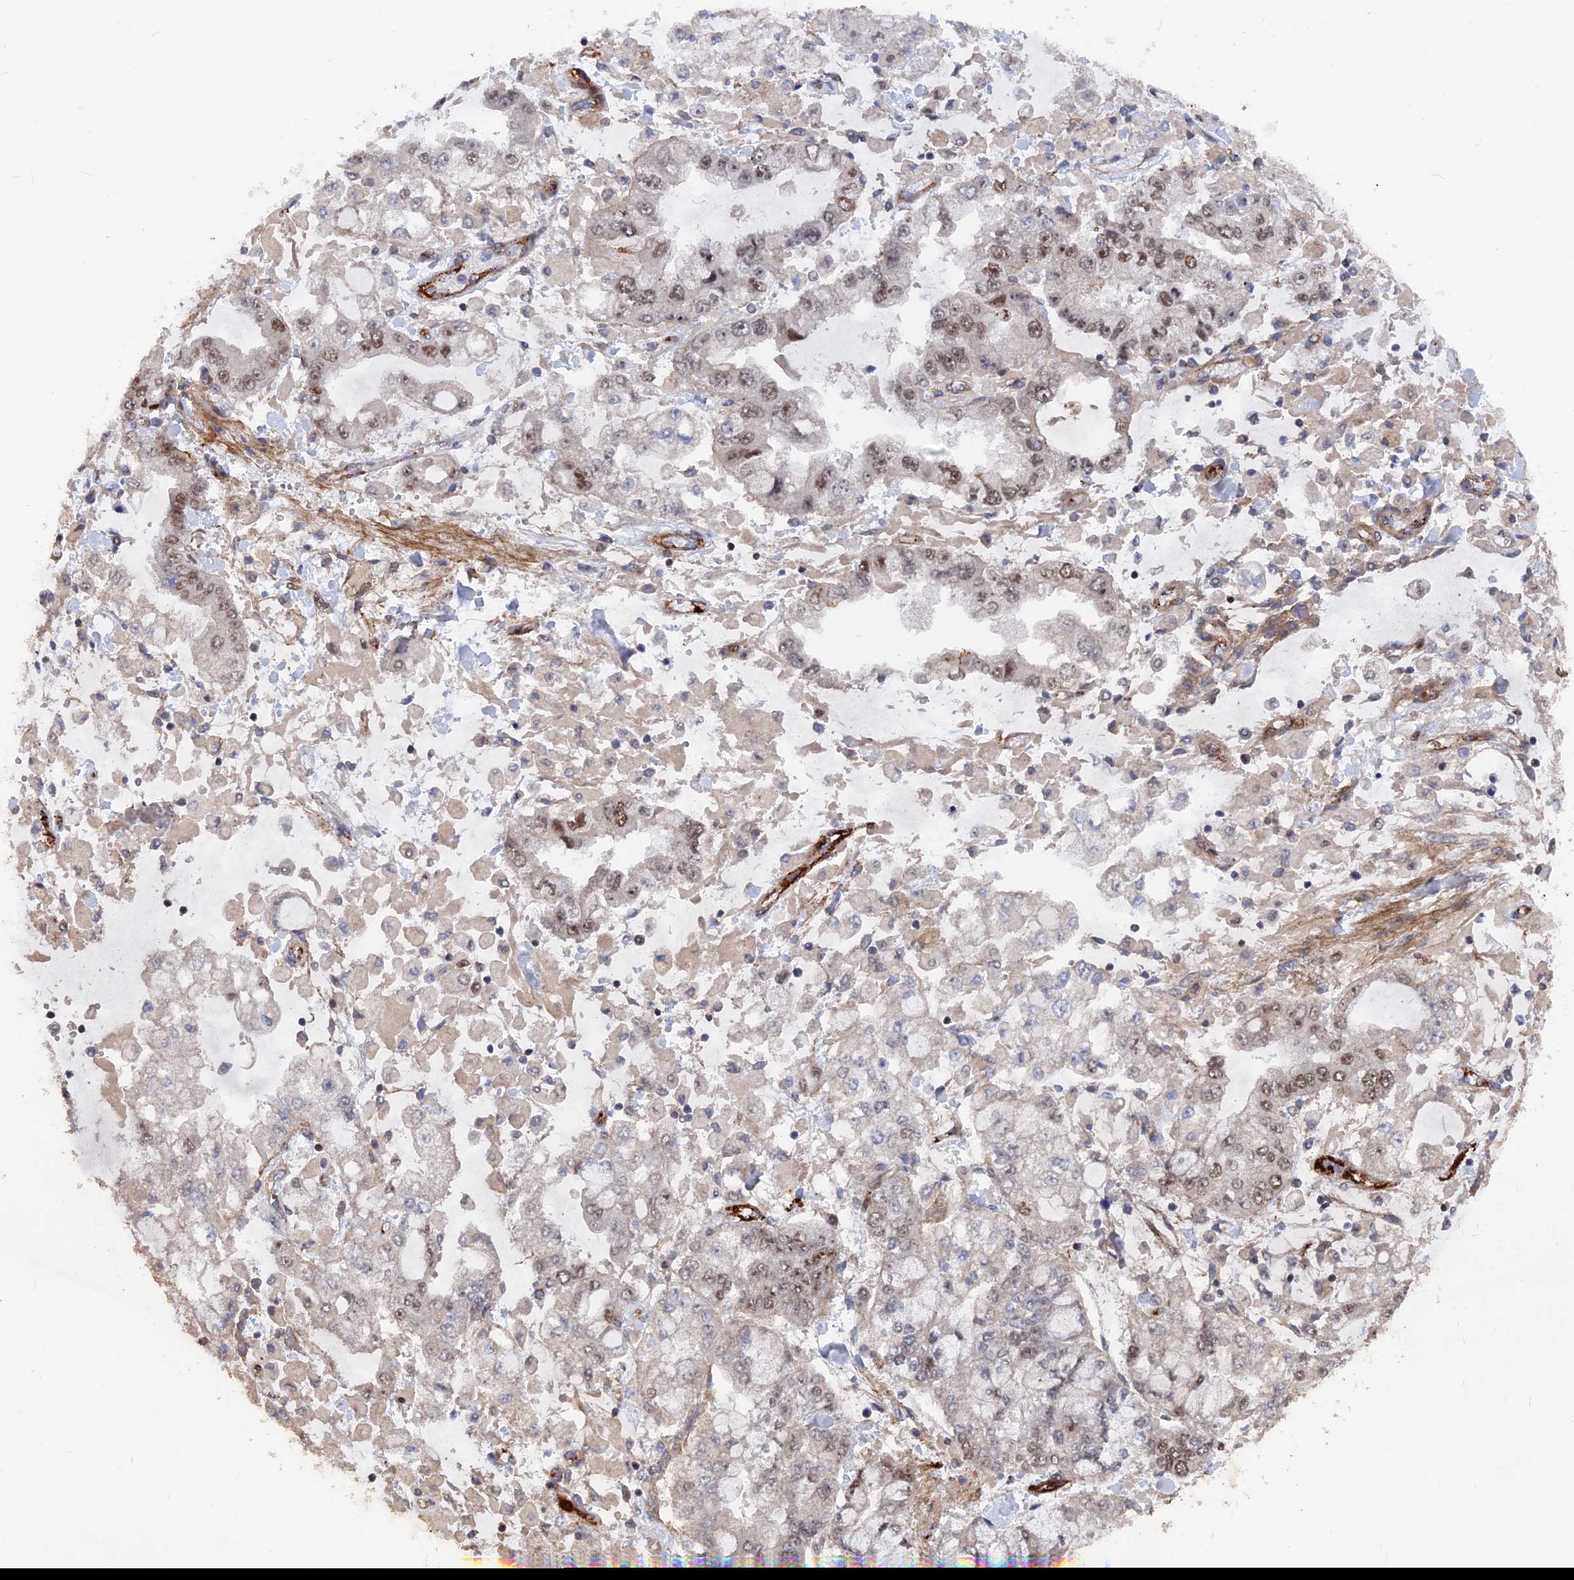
{"staining": {"intensity": "moderate", "quantity": "<25%", "location": "nuclear"}, "tissue": "stomach cancer", "cell_type": "Tumor cells", "image_type": "cancer", "snomed": [{"axis": "morphology", "description": "Normal tissue, NOS"}, {"axis": "morphology", "description": "Adenocarcinoma, NOS"}, {"axis": "topography", "description": "Stomach, upper"}, {"axis": "topography", "description": "Stomach"}], "caption": "A brown stain shows moderate nuclear positivity of a protein in human stomach cancer (adenocarcinoma) tumor cells.", "gene": "SH3D21", "patient": {"sex": "male", "age": 76}}